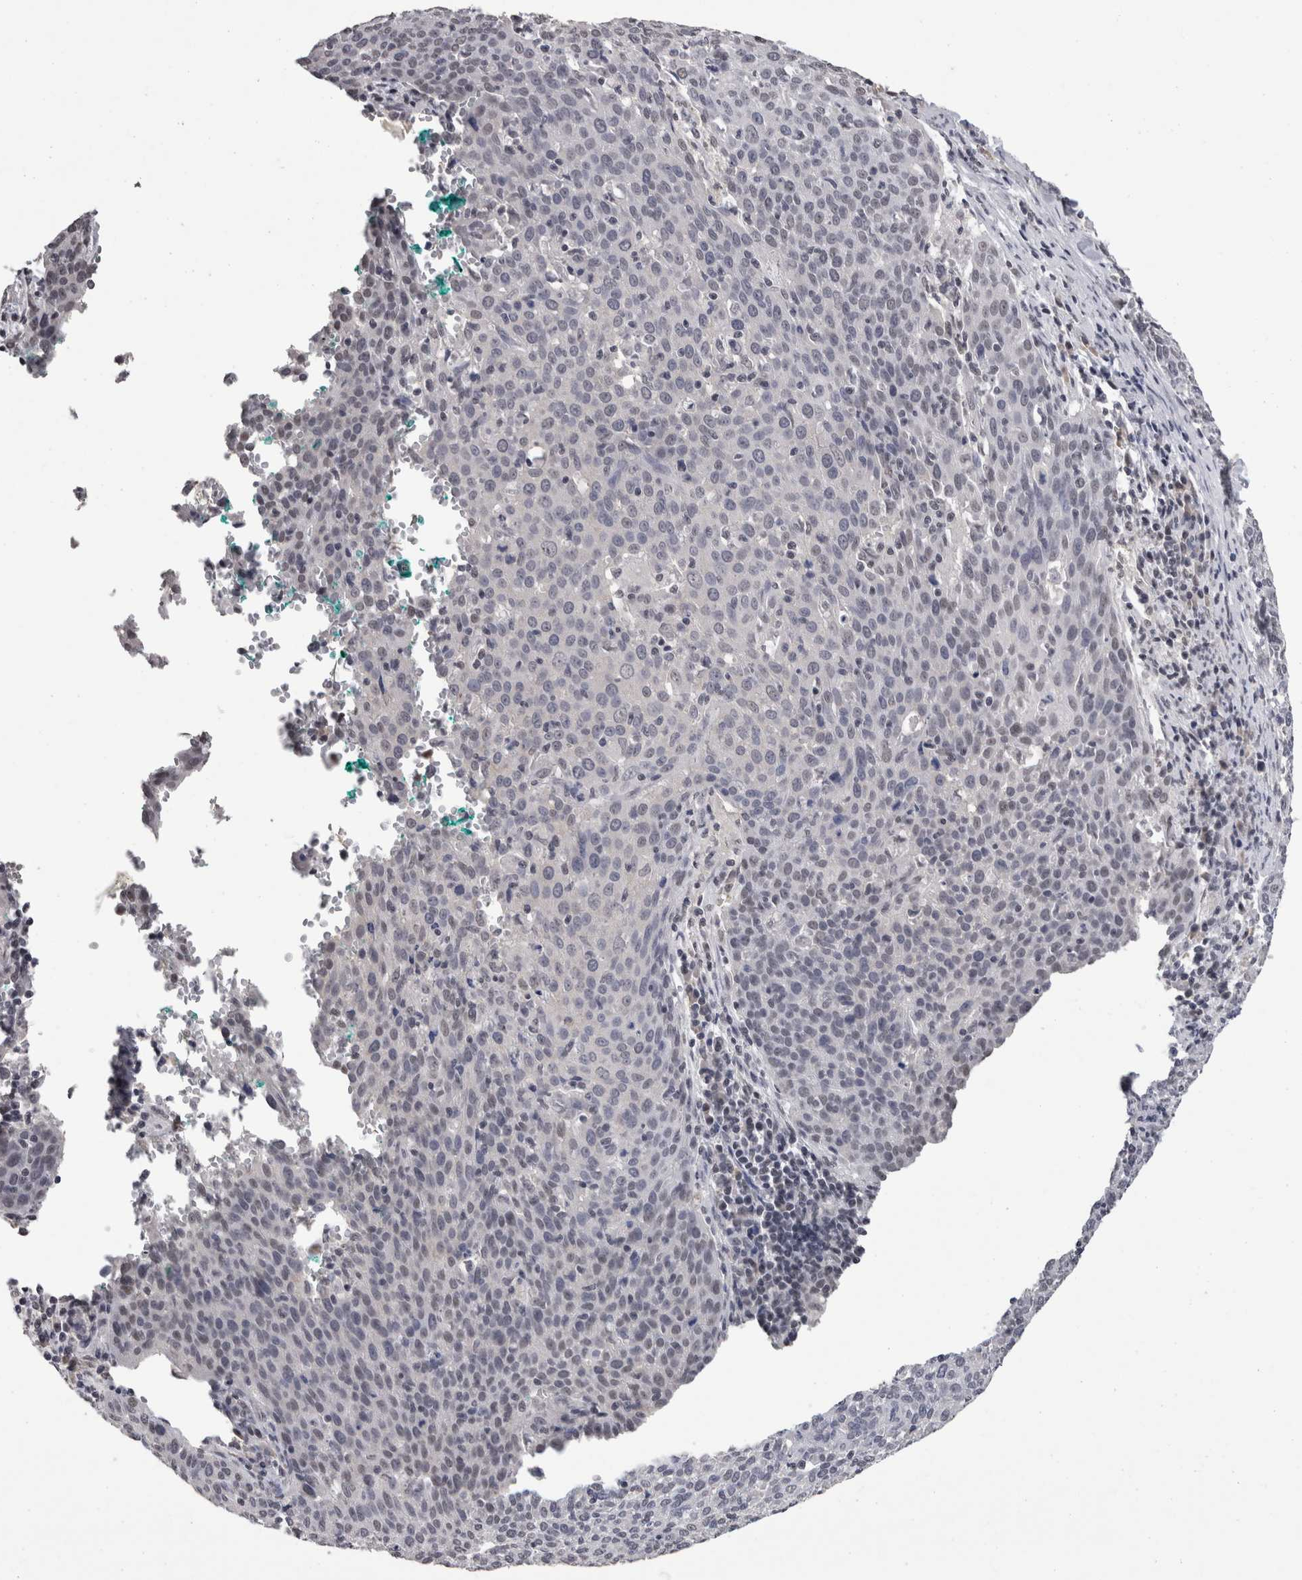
{"staining": {"intensity": "weak", "quantity": "<25%", "location": "nuclear"}, "tissue": "cervical cancer", "cell_type": "Tumor cells", "image_type": "cancer", "snomed": [{"axis": "morphology", "description": "Squamous cell carcinoma, NOS"}, {"axis": "topography", "description": "Cervix"}], "caption": "Tumor cells are negative for brown protein staining in cervical squamous cell carcinoma. (Immunohistochemistry (ihc), brightfield microscopy, high magnification).", "gene": "DDX17", "patient": {"sex": "female", "age": 38}}